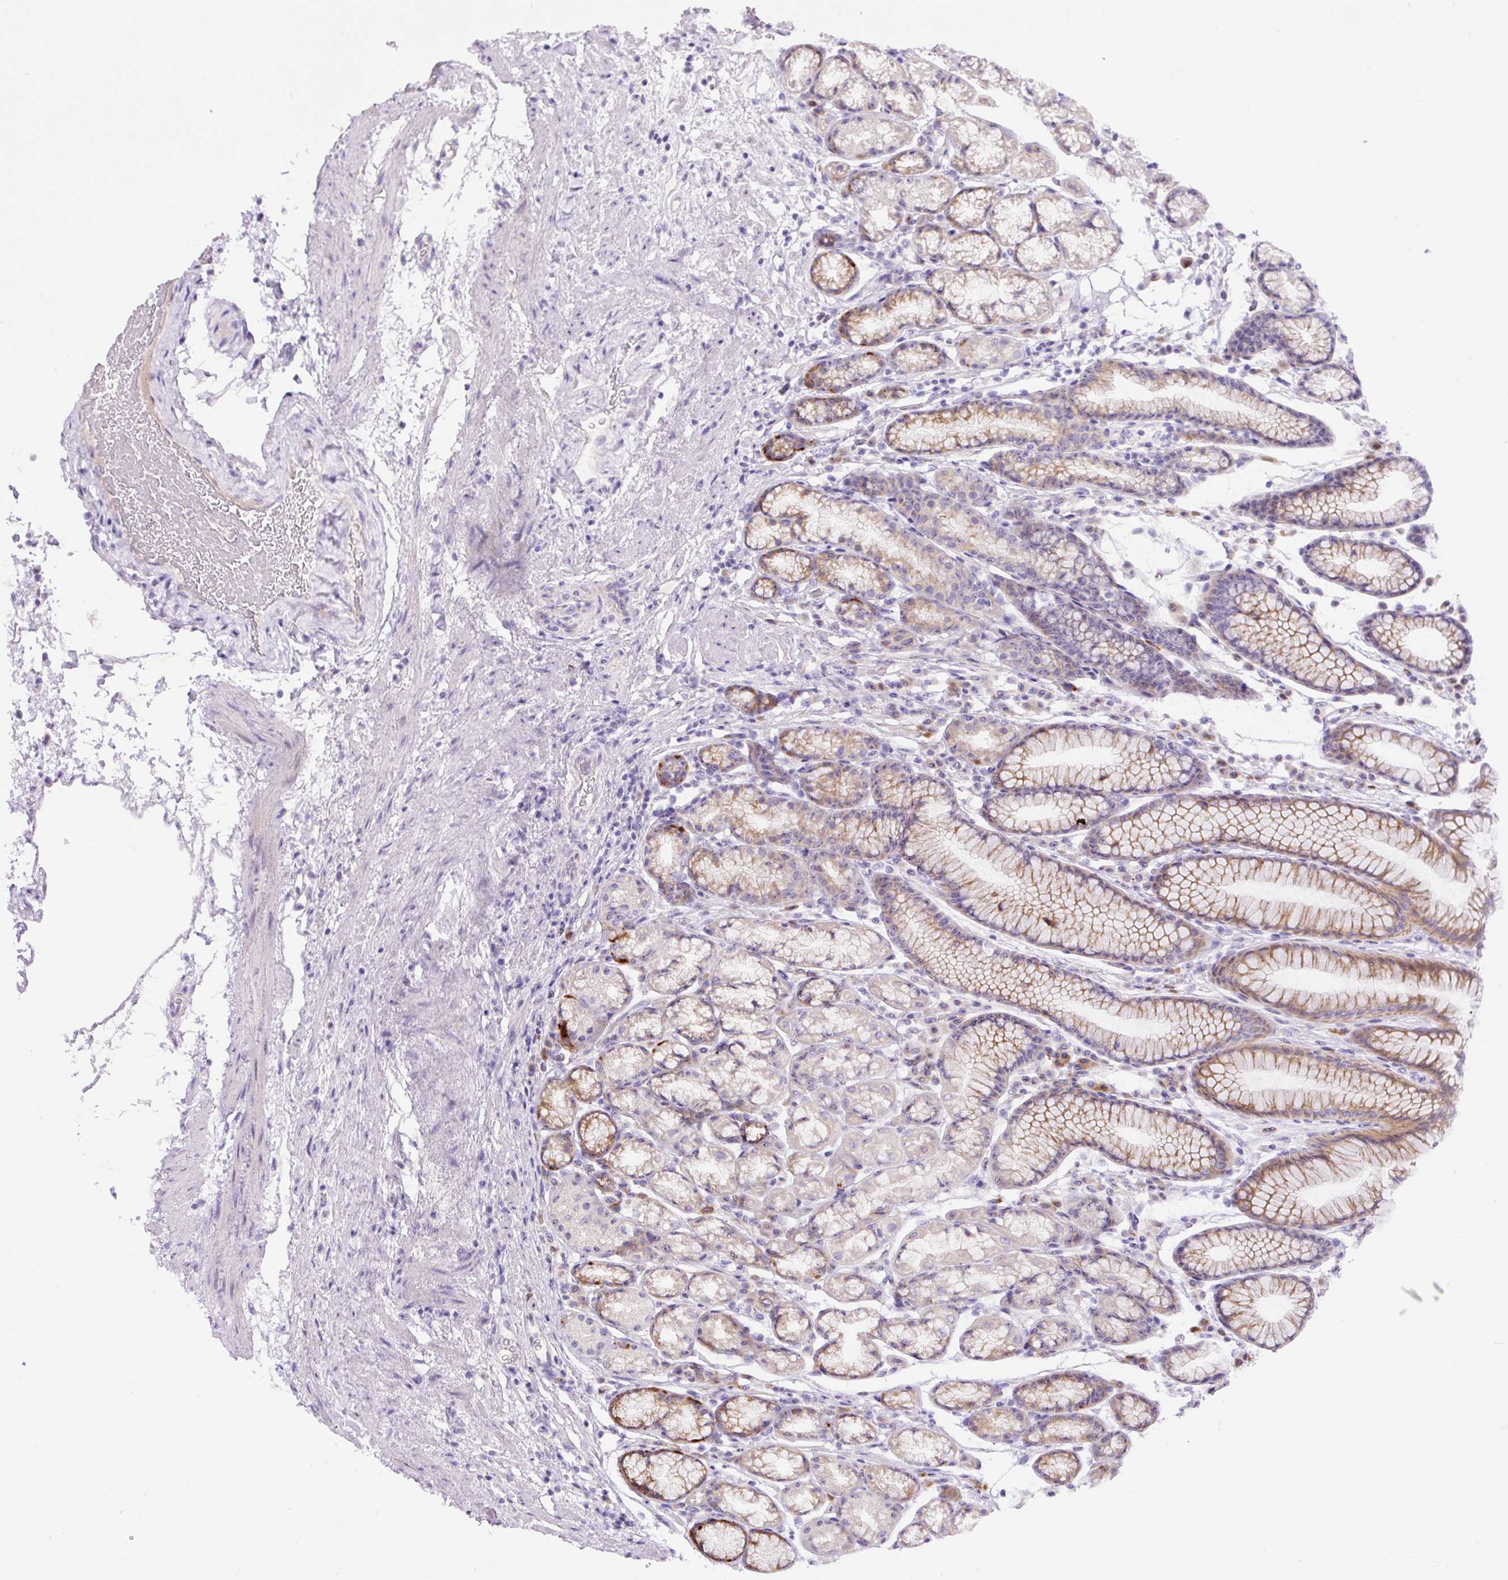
{"staining": {"intensity": "moderate", "quantity": "<25%", "location": "cytoplasmic/membranous"}, "tissue": "stomach", "cell_type": "Glandular cells", "image_type": "normal", "snomed": [{"axis": "morphology", "description": "Normal tissue, NOS"}, {"axis": "topography", "description": "Stomach, lower"}], "caption": "High-magnification brightfield microscopy of normal stomach stained with DAB (brown) and counterstained with hematoxylin (blue). glandular cells exhibit moderate cytoplasmic/membranous expression is seen in approximately<25% of cells.", "gene": "ZNF596", "patient": {"sex": "male", "age": 67}}